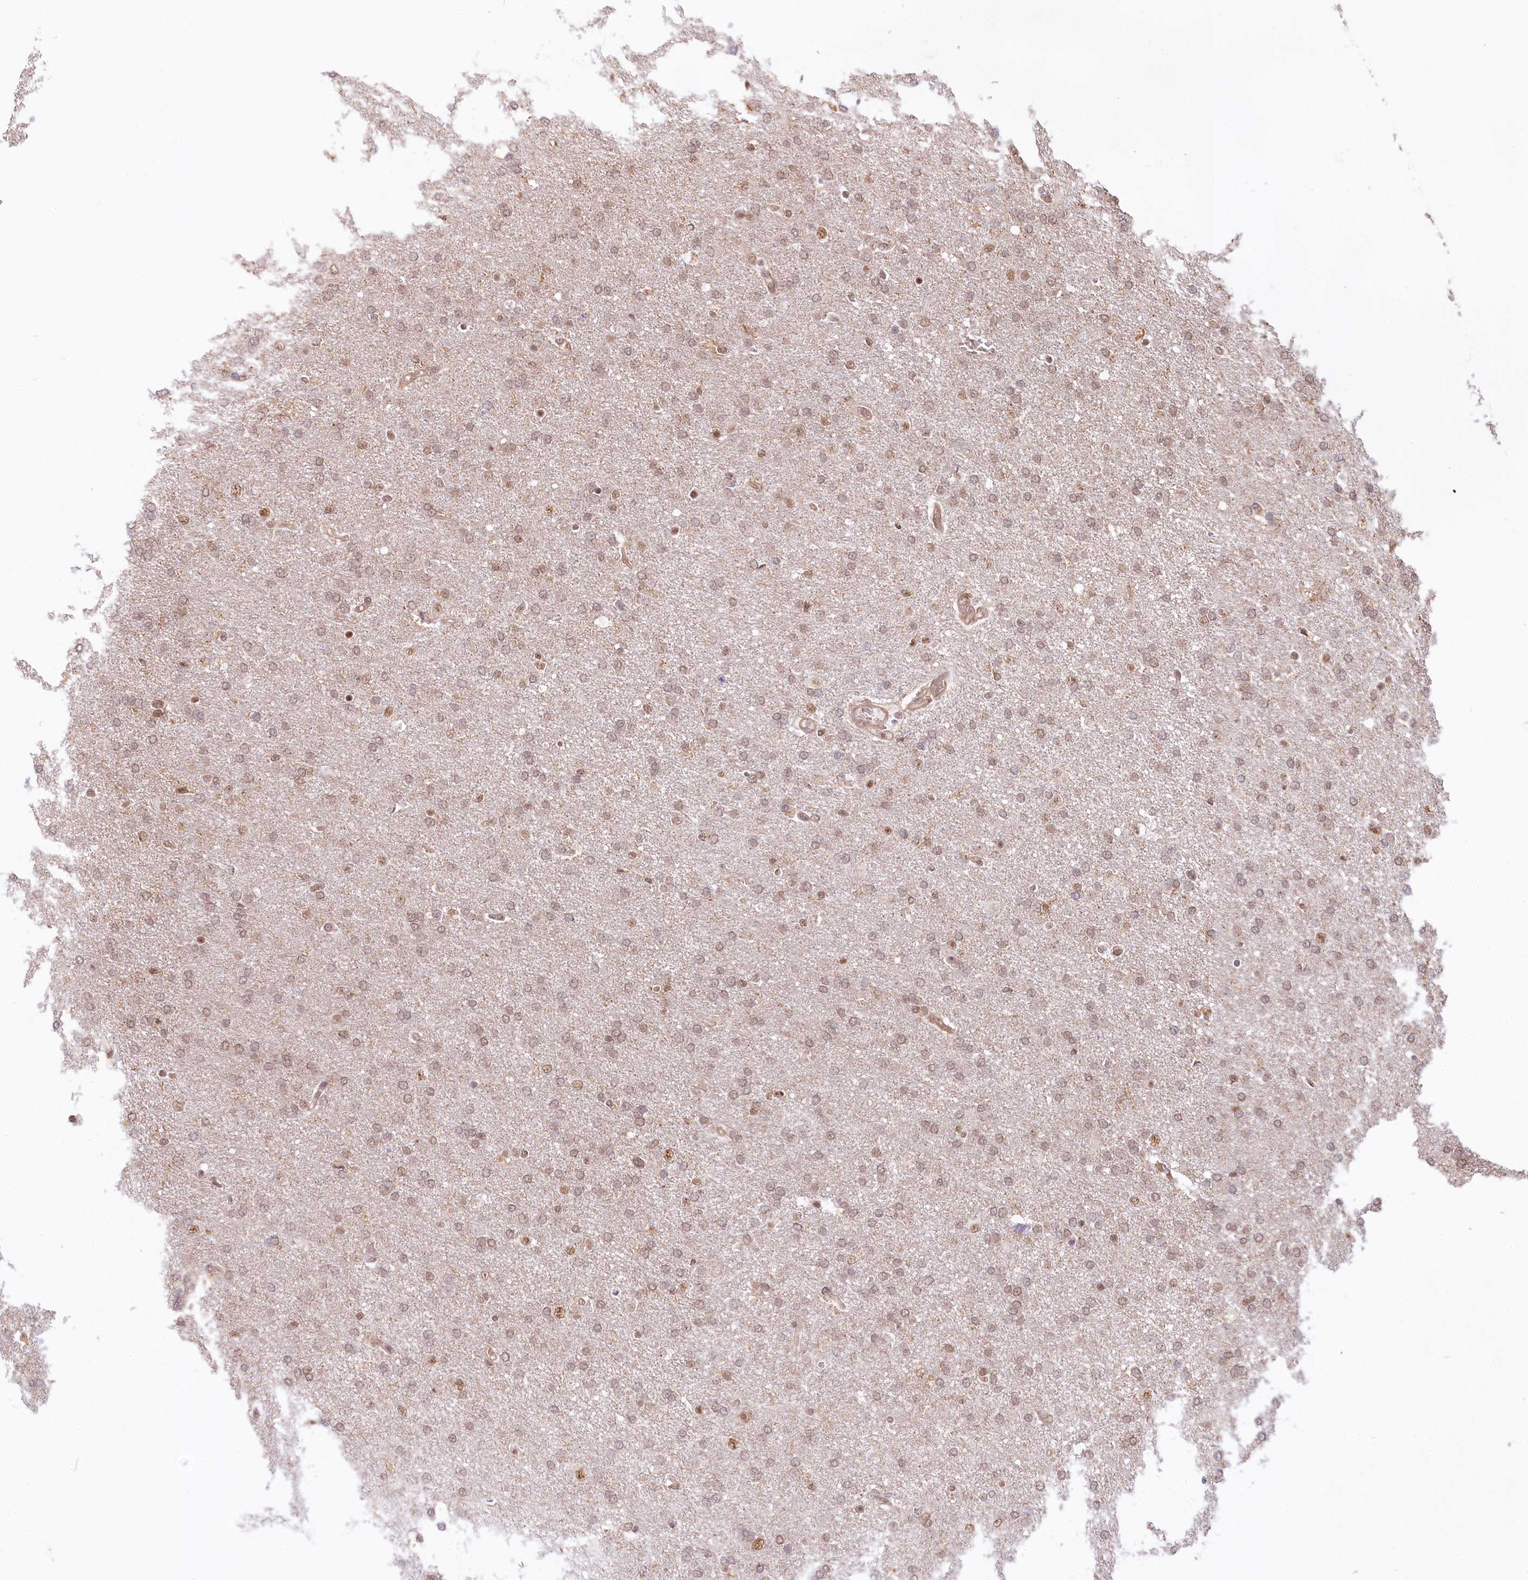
{"staining": {"intensity": "weak", "quantity": ">75%", "location": "nuclear"}, "tissue": "glioma", "cell_type": "Tumor cells", "image_type": "cancer", "snomed": [{"axis": "morphology", "description": "Glioma, malignant, High grade"}, {"axis": "topography", "description": "Brain"}], "caption": "Immunohistochemistry (DAB (3,3'-diaminobenzidine)) staining of glioma reveals weak nuclear protein staining in about >75% of tumor cells.", "gene": "TUBGCP2", "patient": {"sex": "male", "age": 72}}